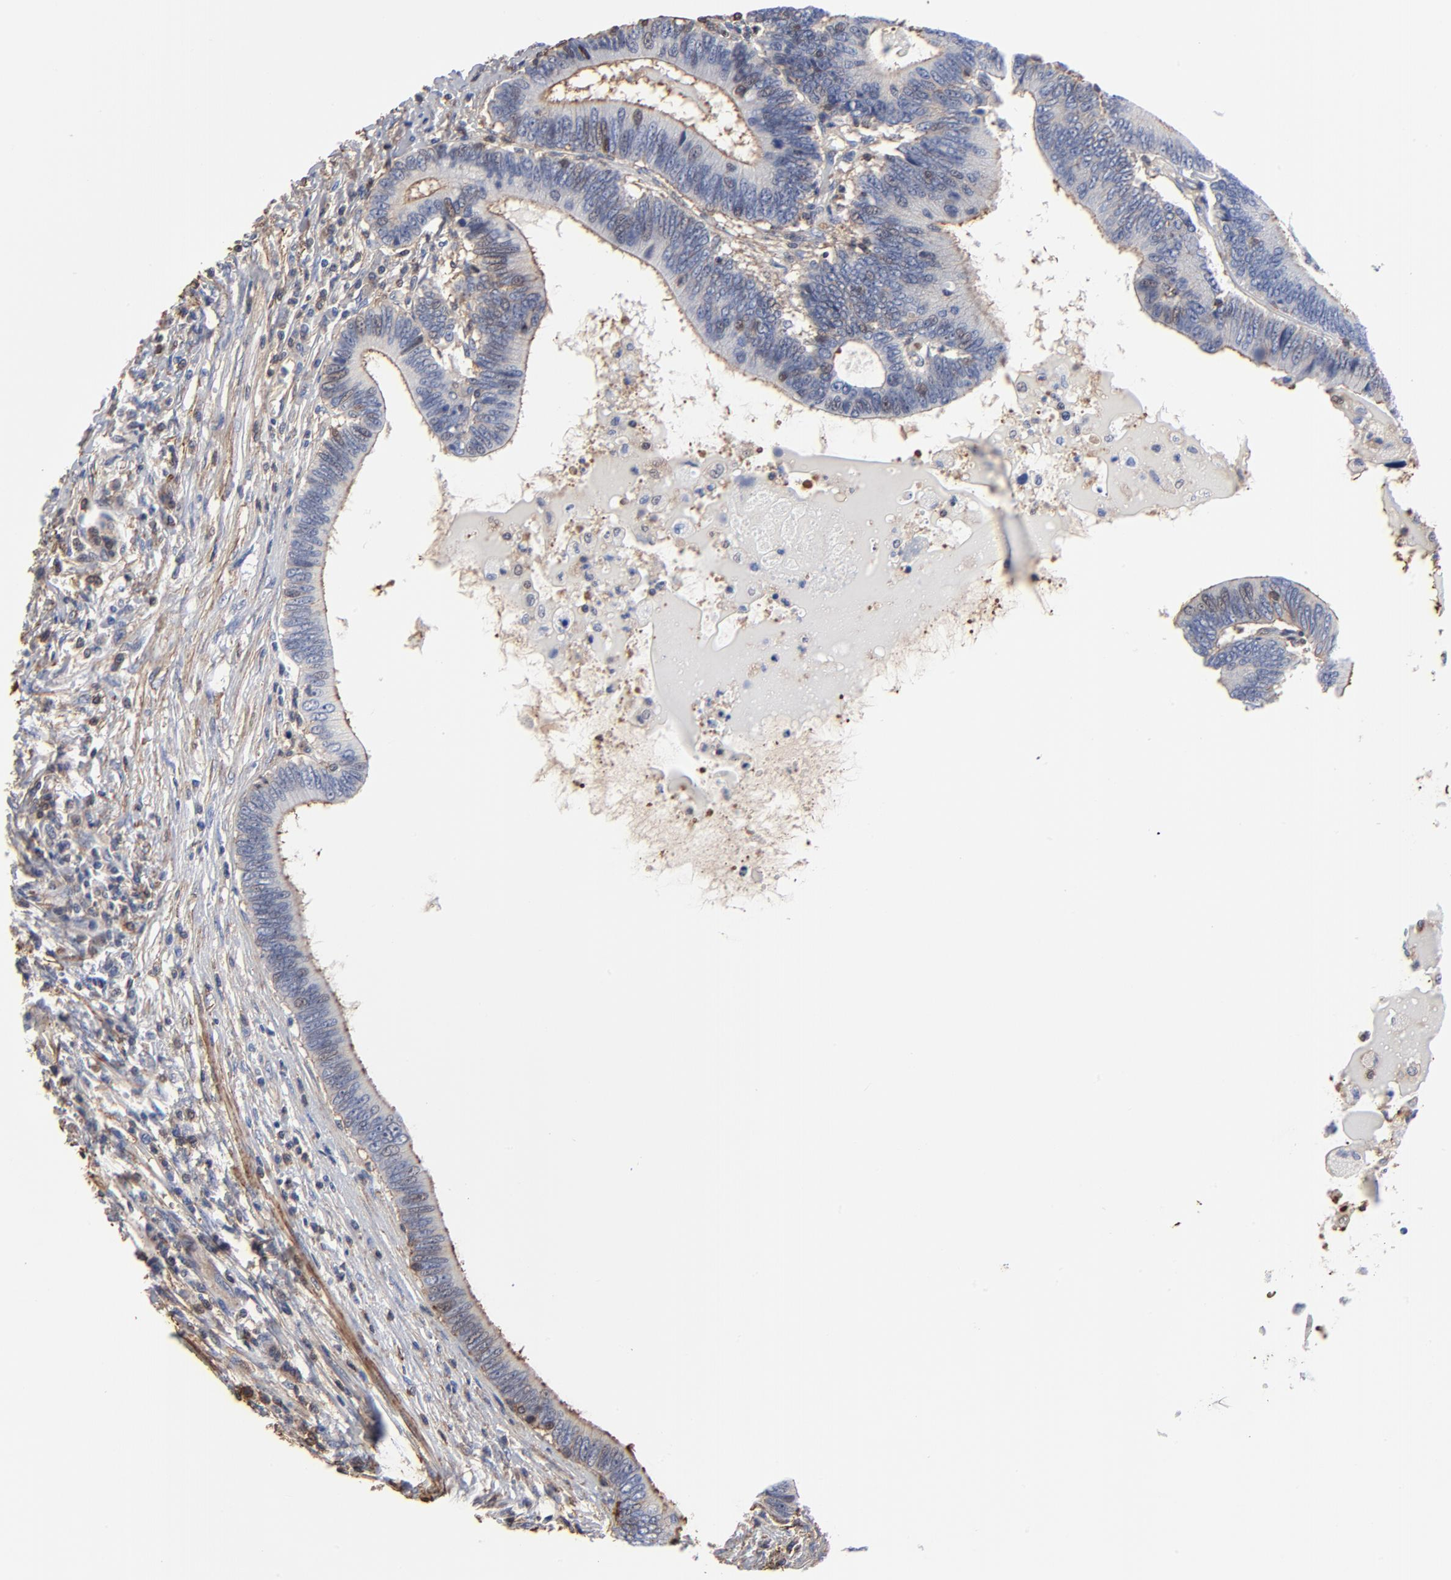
{"staining": {"intensity": "weak", "quantity": ">75%", "location": "cytoplasmic/membranous"}, "tissue": "colorectal cancer", "cell_type": "Tumor cells", "image_type": "cancer", "snomed": [{"axis": "morphology", "description": "Adenocarcinoma, NOS"}, {"axis": "topography", "description": "Colon"}], "caption": "A high-resolution image shows IHC staining of colorectal cancer (adenocarcinoma), which exhibits weak cytoplasmic/membranous staining in approximately >75% of tumor cells.", "gene": "ACTA2", "patient": {"sex": "female", "age": 78}}